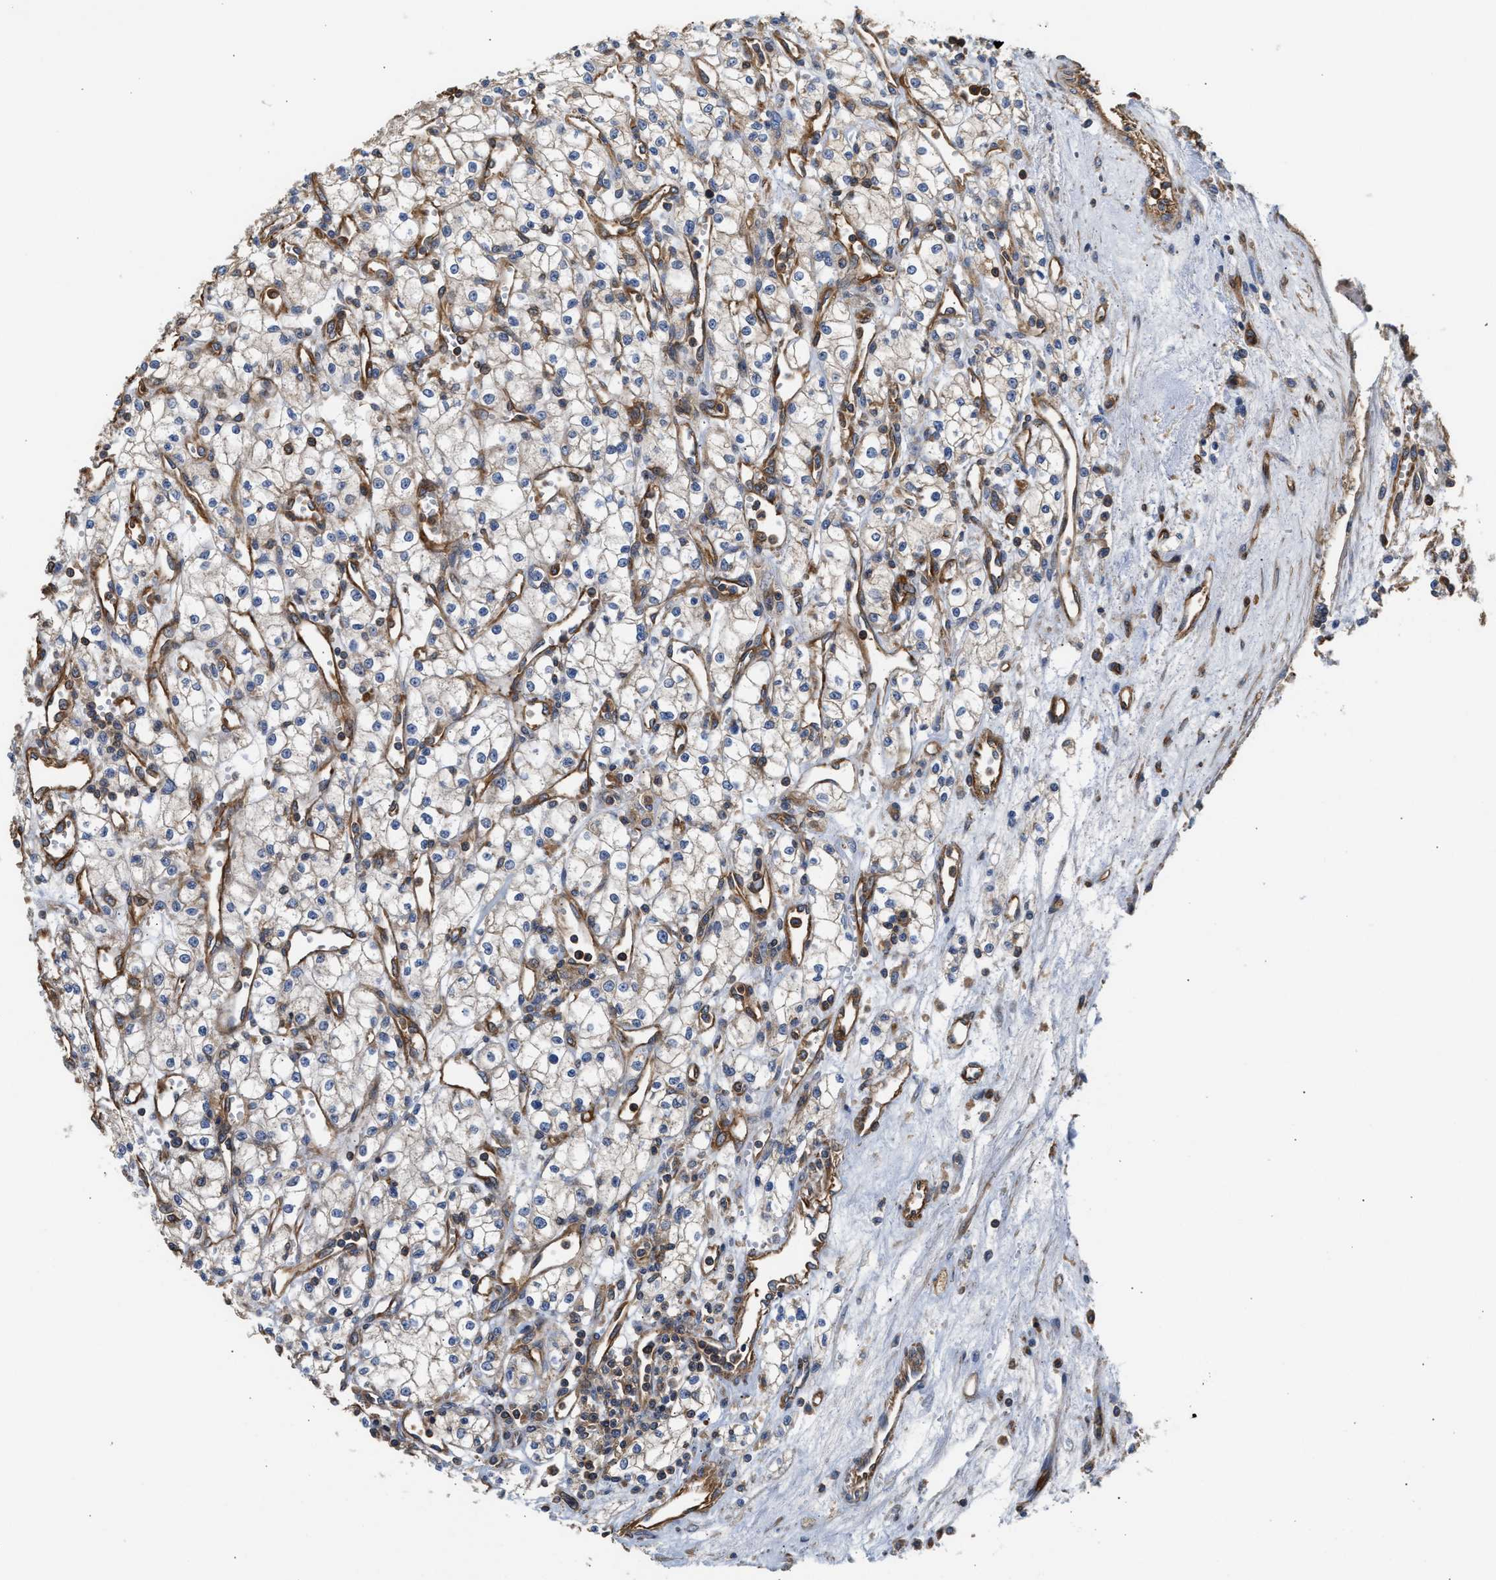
{"staining": {"intensity": "negative", "quantity": "none", "location": "none"}, "tissue": "renal cancer", "cell_type": "Tumor cells", "image_type": "cancer", "snomed": [{"axis": "morphology", "description": "Adenocarcinoma, NOS"}, {"axis": "topography", "description": "Kidney"}], "caption": "An immunohistochemistry micrograph of renal cancer is shown. There is no staining in tumor cells of renal cancer.", "gene": "SAMD9L", "patient": {"sex": "male", "age": 59}}